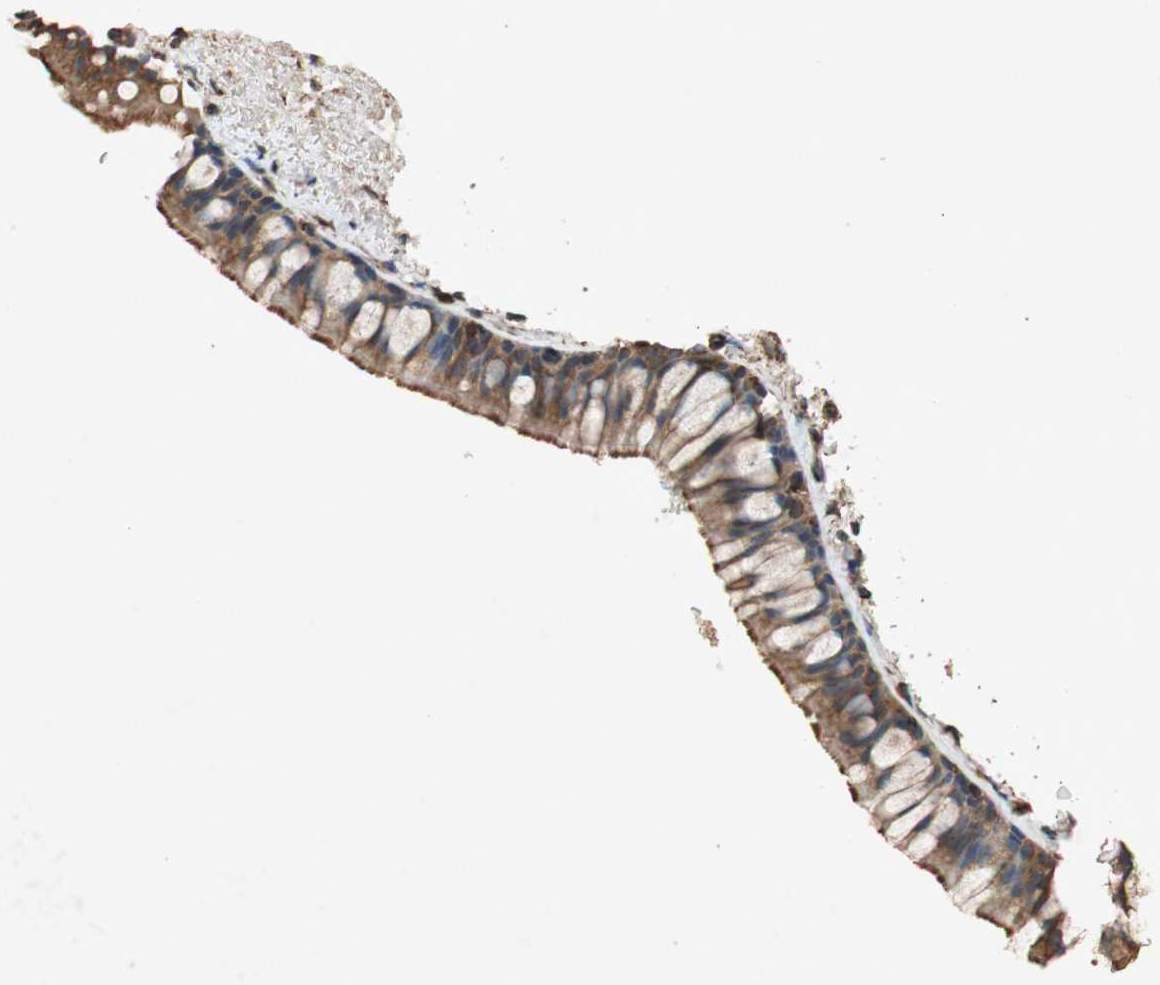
{"staining": {"intensity": "moderate", "quantity": ">75%", "location": "cytoplasmic/membranous"}, "tissue": "bronchus", "cell_type": "Respiratory epithelial cells", "image_type": "normal", "snomed": [{"axis": "morphology", "description": "Normal tissue, NOS"}, {"axis": "topography", "description": "Bronchus"}], "caption": "Immunohistochemistry staining of normal bronchus, which displays medium levels of moderate cytoplasmic/membranous expression in about >75% of respiratory epithelial cells indicating moderate cytoplasmic/membranous protein expression. The staining was performed using DAB (3,3'-diaminobenzidine) (brown) for protein detection and nuclei were counterstained in hematoxylin (blue).", "gene": "TUBB", "patient": {"sex": "female", "age": 73}}